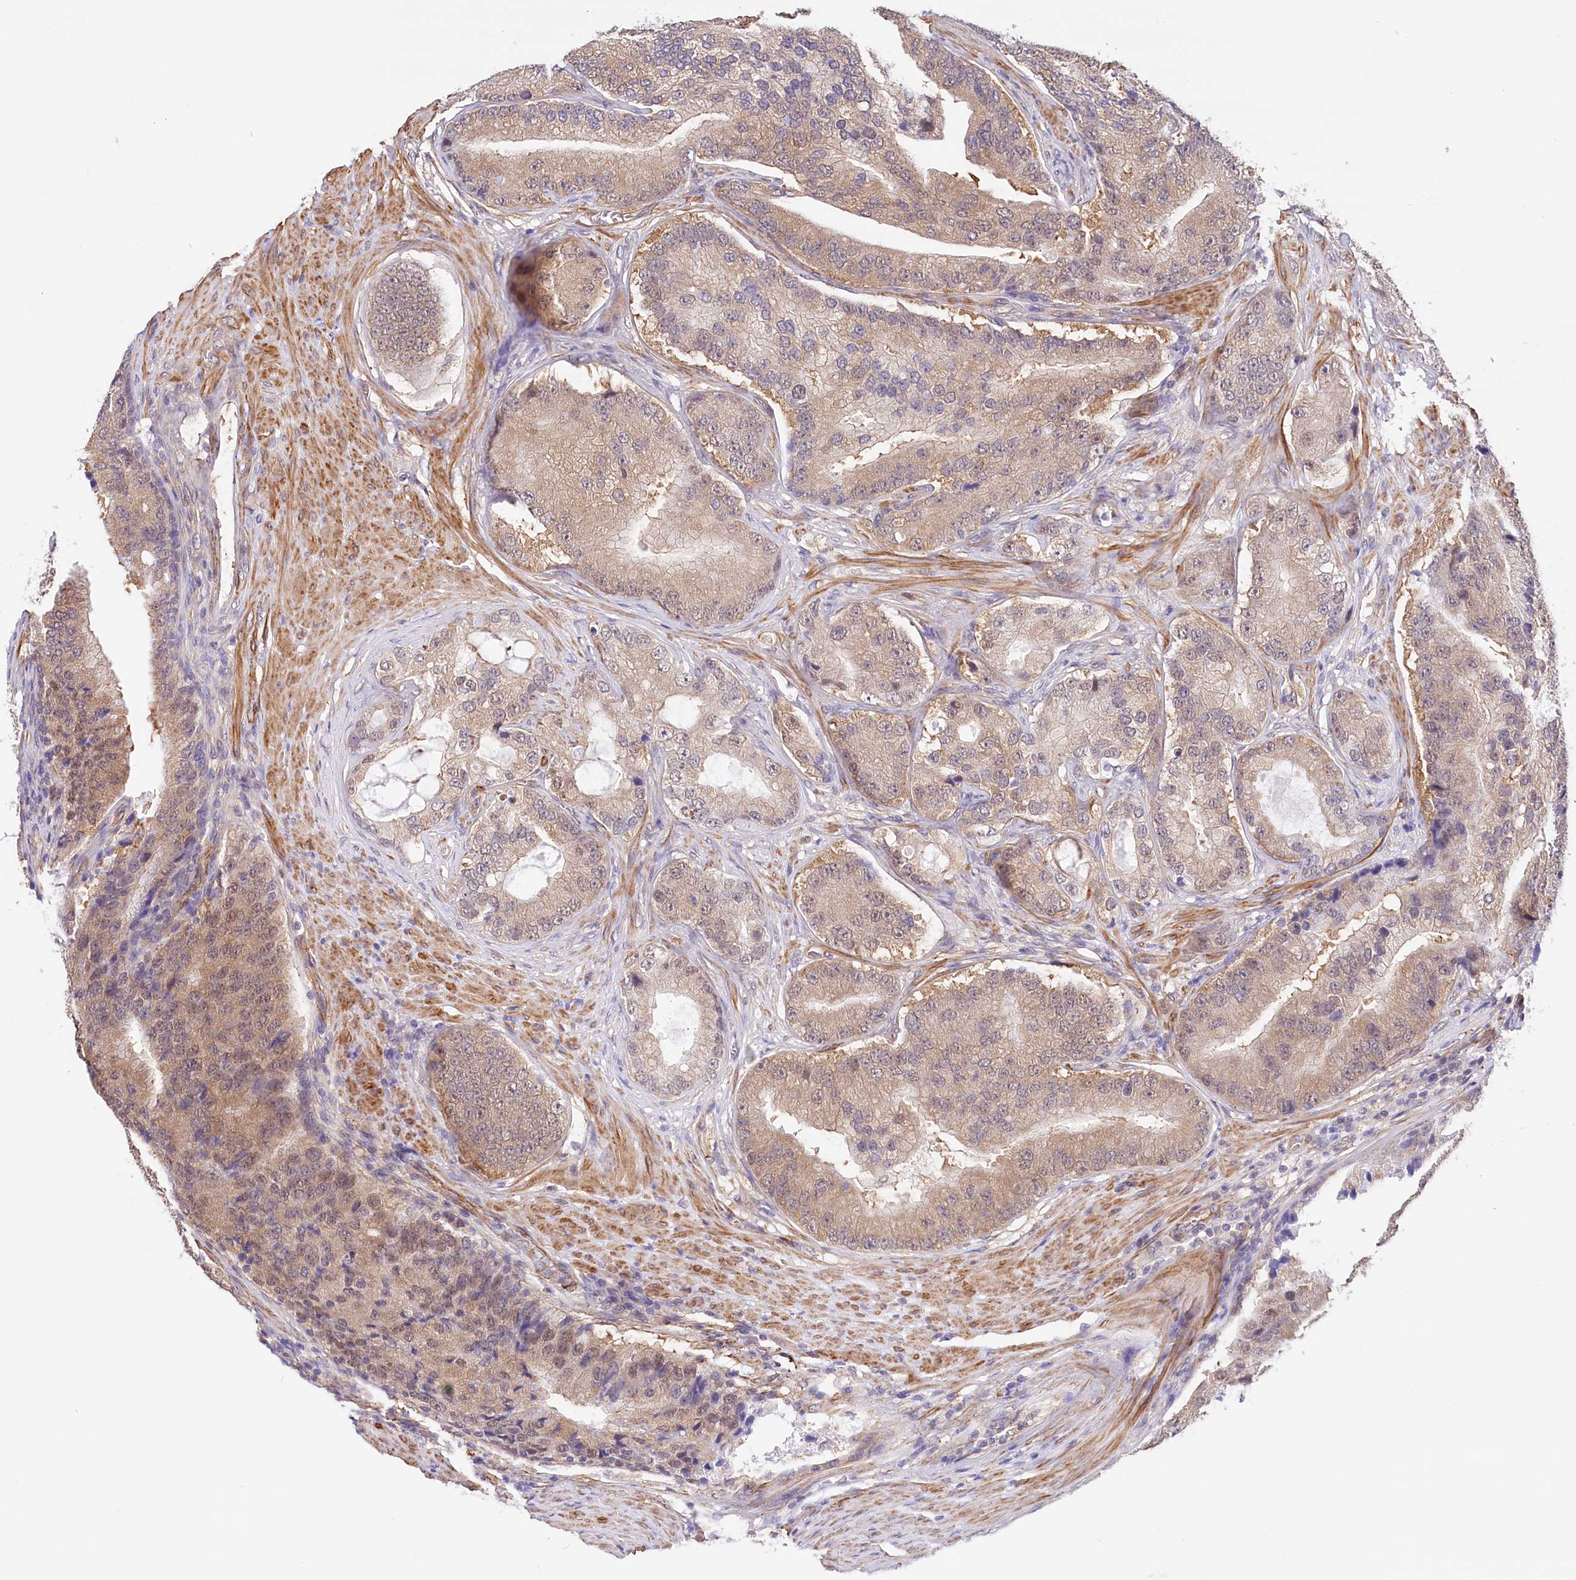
{"staining": {"intensity": "weak", "quantity": ">75%", "location": "cytoplasmic/membranous"}, "tissue": "prostate cancer", "cell_type": "Tumor cells", "image_type": "cancer", "snomed": [{"axis": "morphology", "description": "Adenocarcinoma, High grade"}, {"axis": "topography", "description": "Prostate"}], "caption": "Protein analysis of prostate cancer tissue displays weak cytoplasmic/membranous staining in approximately >75% of tumor cells.", "gene": "PPP2R5B", "patient": {"sex": "male", "age": 70}}